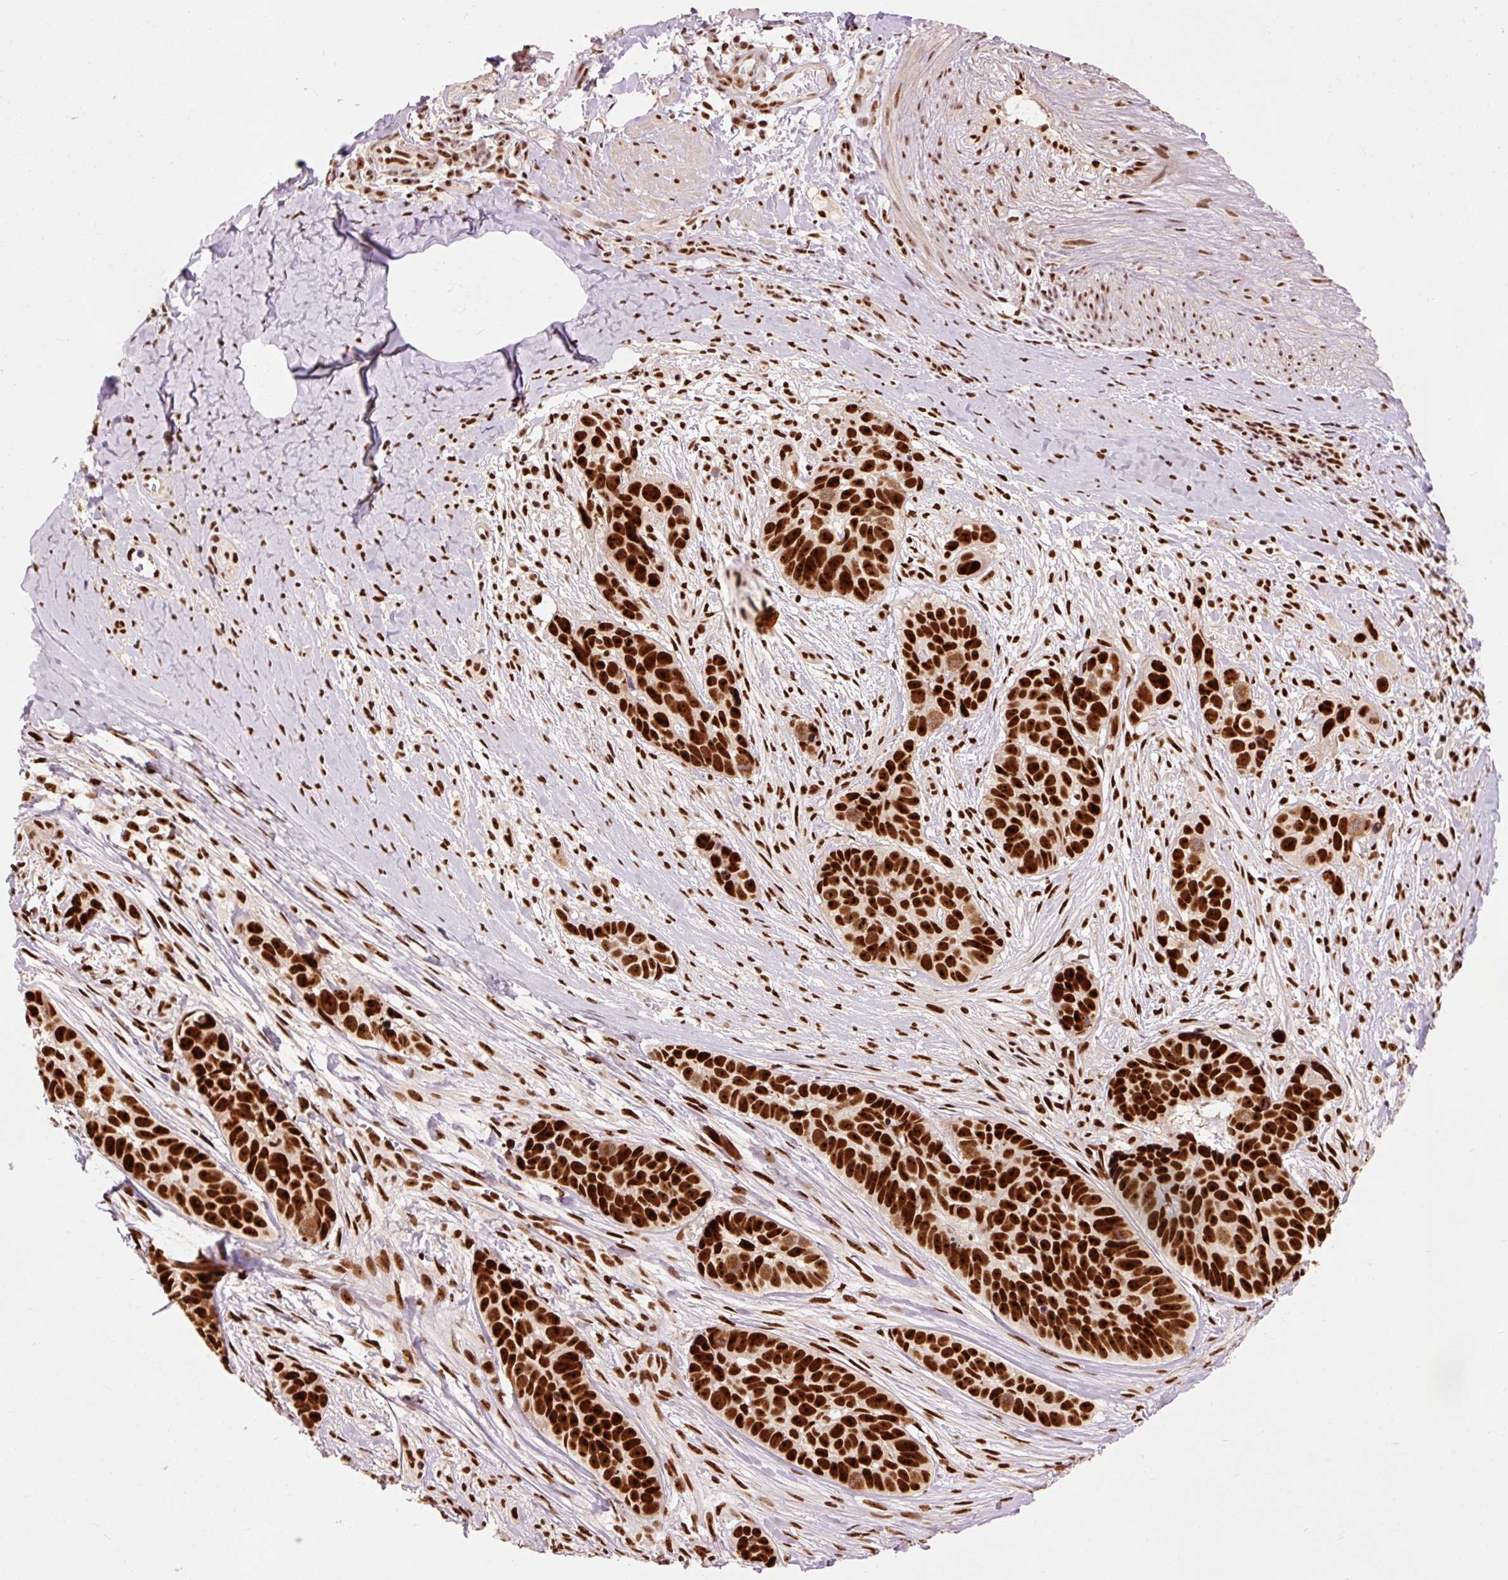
{"staining": {"intensity": "strong", "quantity": ">75%", "location": "nuclear"}, "tissue": "skin cancer", "cell_type": "Tumor cells", "image_type": "cancer", "snomed": [{"axis": "morphology", "description": "Basal cell carcinoma"}, {"axis": "topography", "description": "Skin"}], "caption": "Skin basal cell carcinoma was stained to show a protein in brown. There is high levels of strong nuclear positivity in about >75% of tumor cells. The staining was performed using DAB (3,3'-diaminobenzidine), with brown indicating positive protein expression. Nuclei are stained blue with hematoxylin.", "gene": "ZBTB44", "patient": {"sex": "female", "age": 82}}